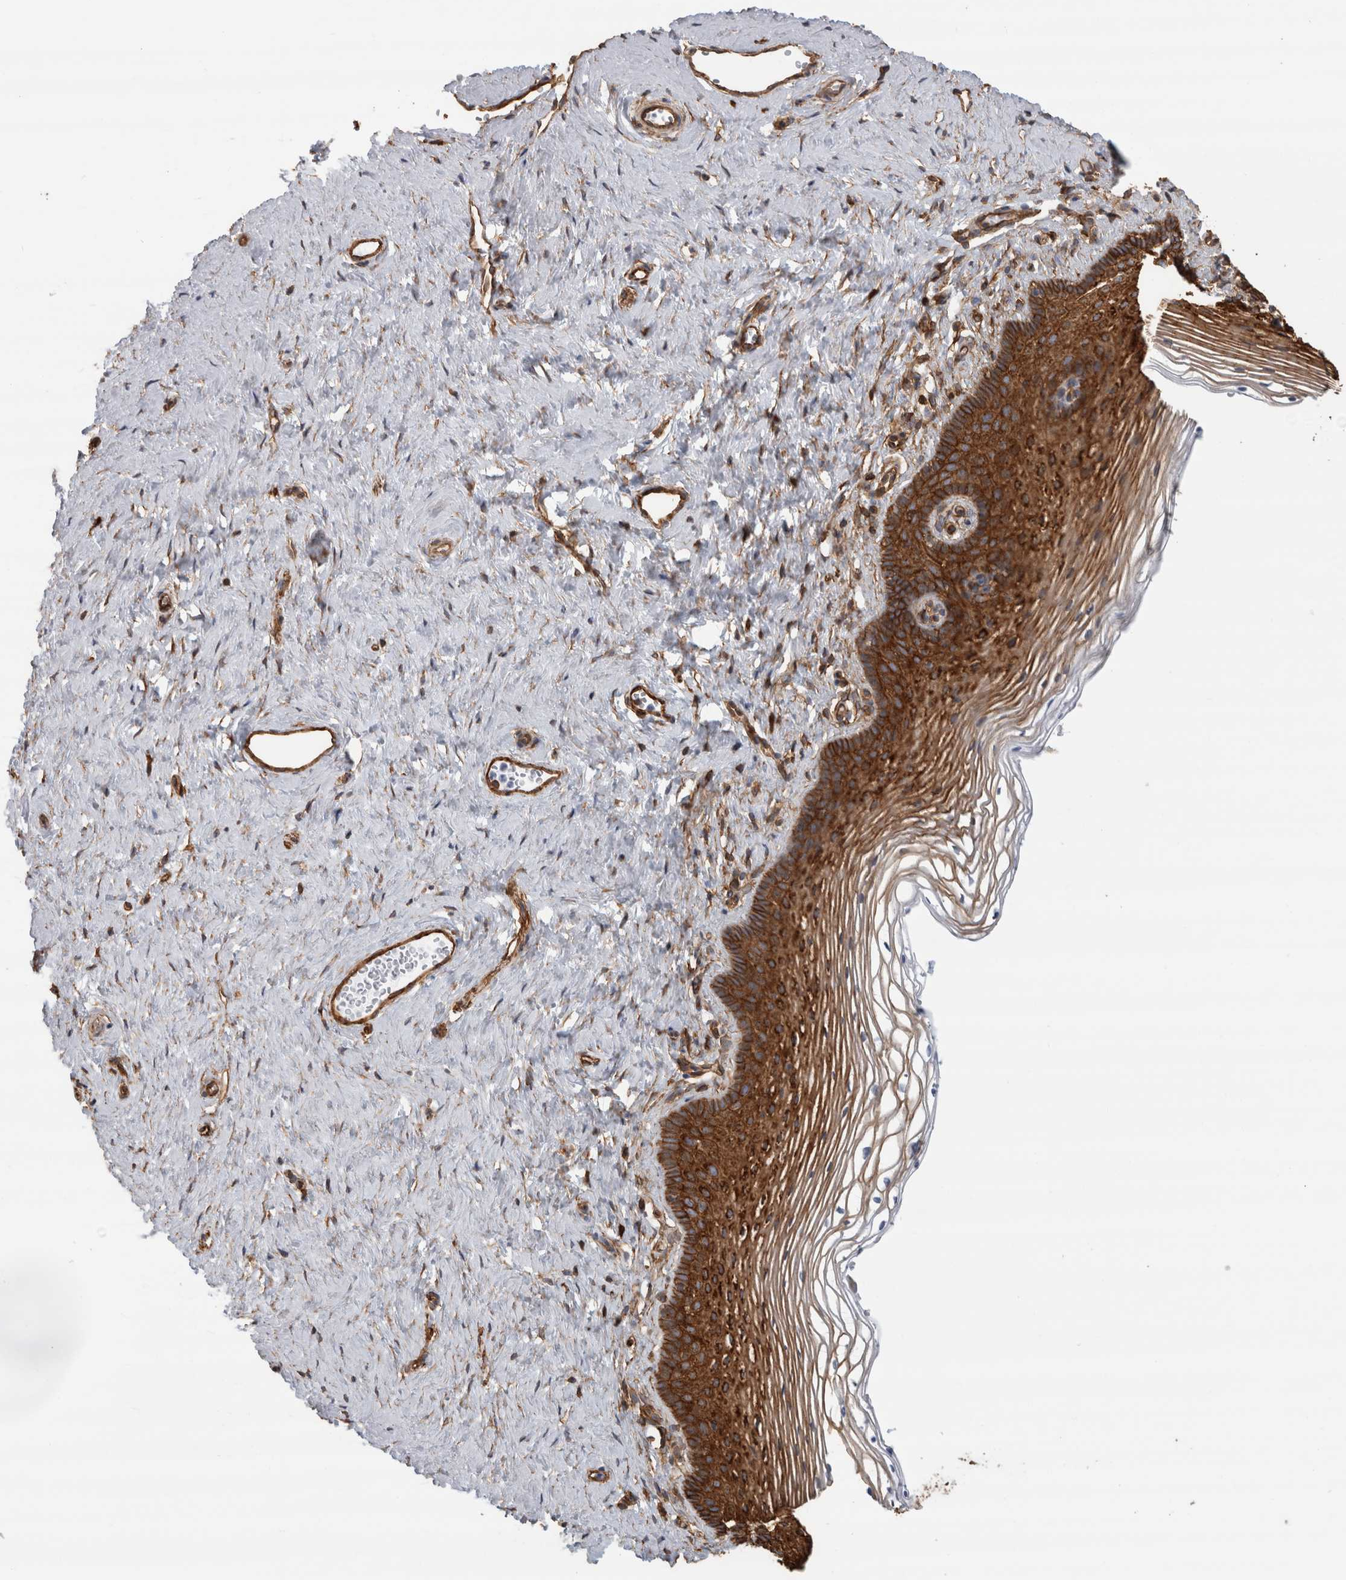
{"staining": {"intensity": "strong", "quantity": ">75%", "location": "cytoplasmic/membranous"}, "tissue": "vagina", "cell_type": "Squamous epithelial cells", "image_type": "normal", "snomed": [{"axis": "morphology", "description": "Normal tissue, NOS"}, {"axis": "topography", "description": "Vagina"}], "caption": "A high amount of strong cytoplasmic/membranous staining is present in approximately >75% of squamous epithelial cells in normal vagina. The protein of interest is shown in brown color, while the nuclei are stained blue.", "gene": "AHNAK", "patient": {"sex": "female", "age": 32}}